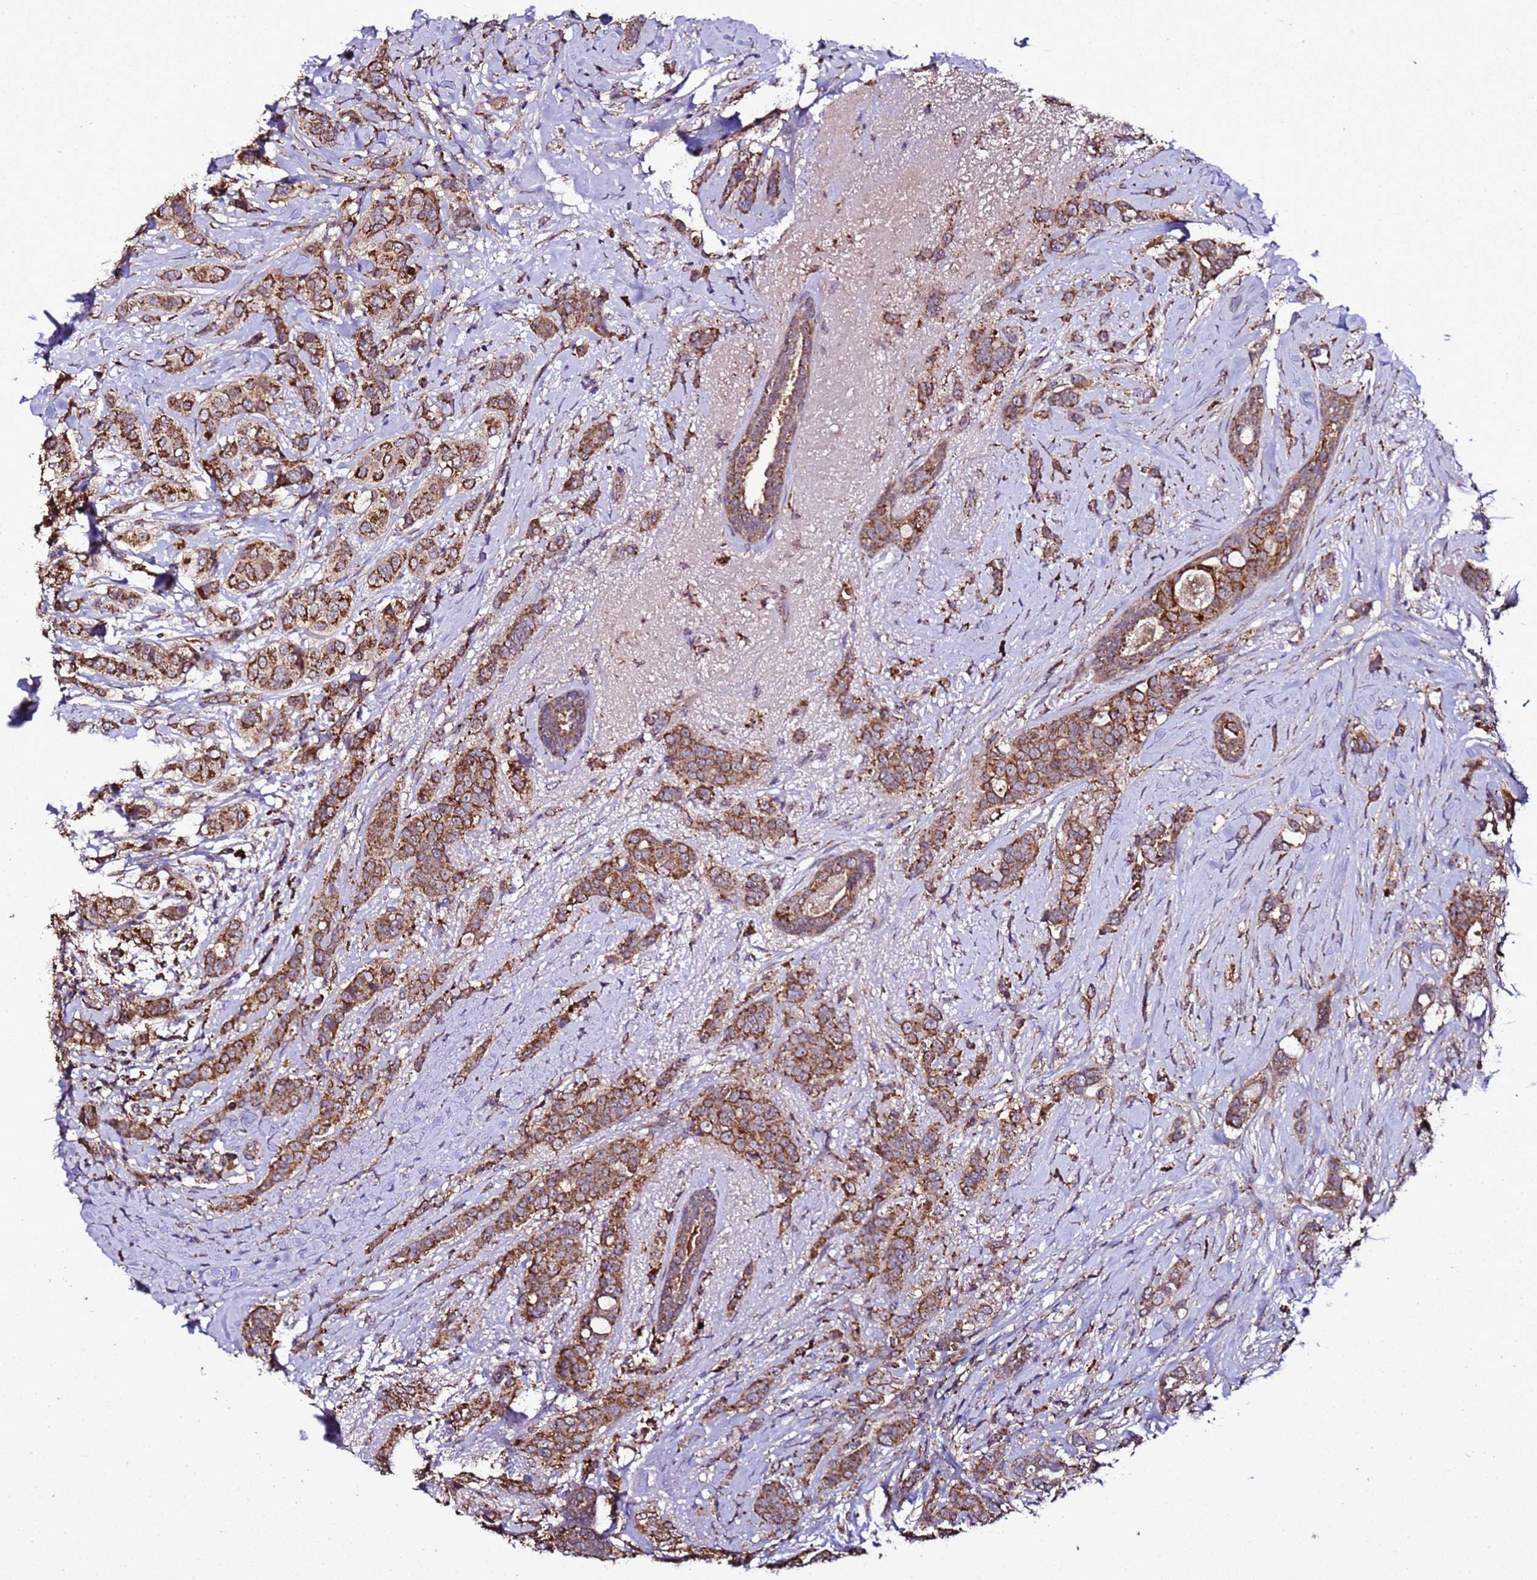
{"staining": {"intensity": "strong", "quantity": ">75%", "location": "cytoplasmic/membranous"}, "tissue": "breast cancer", "cell_type": "Tumor cells", "image_type": "cancer", "snomed": [{"axis": "morphology", "description": "Lobular carcinoma"}, {"axis": "topography", "description": "Breast"}], "caption": "Breast cancer stained with a brown dye exhibits strong cytoplasmic/membranous positive positivity in approximately >75% of tumor cells.", "gene": "HSPBAP1", "patient": {"sex": "female", "age": 51}}